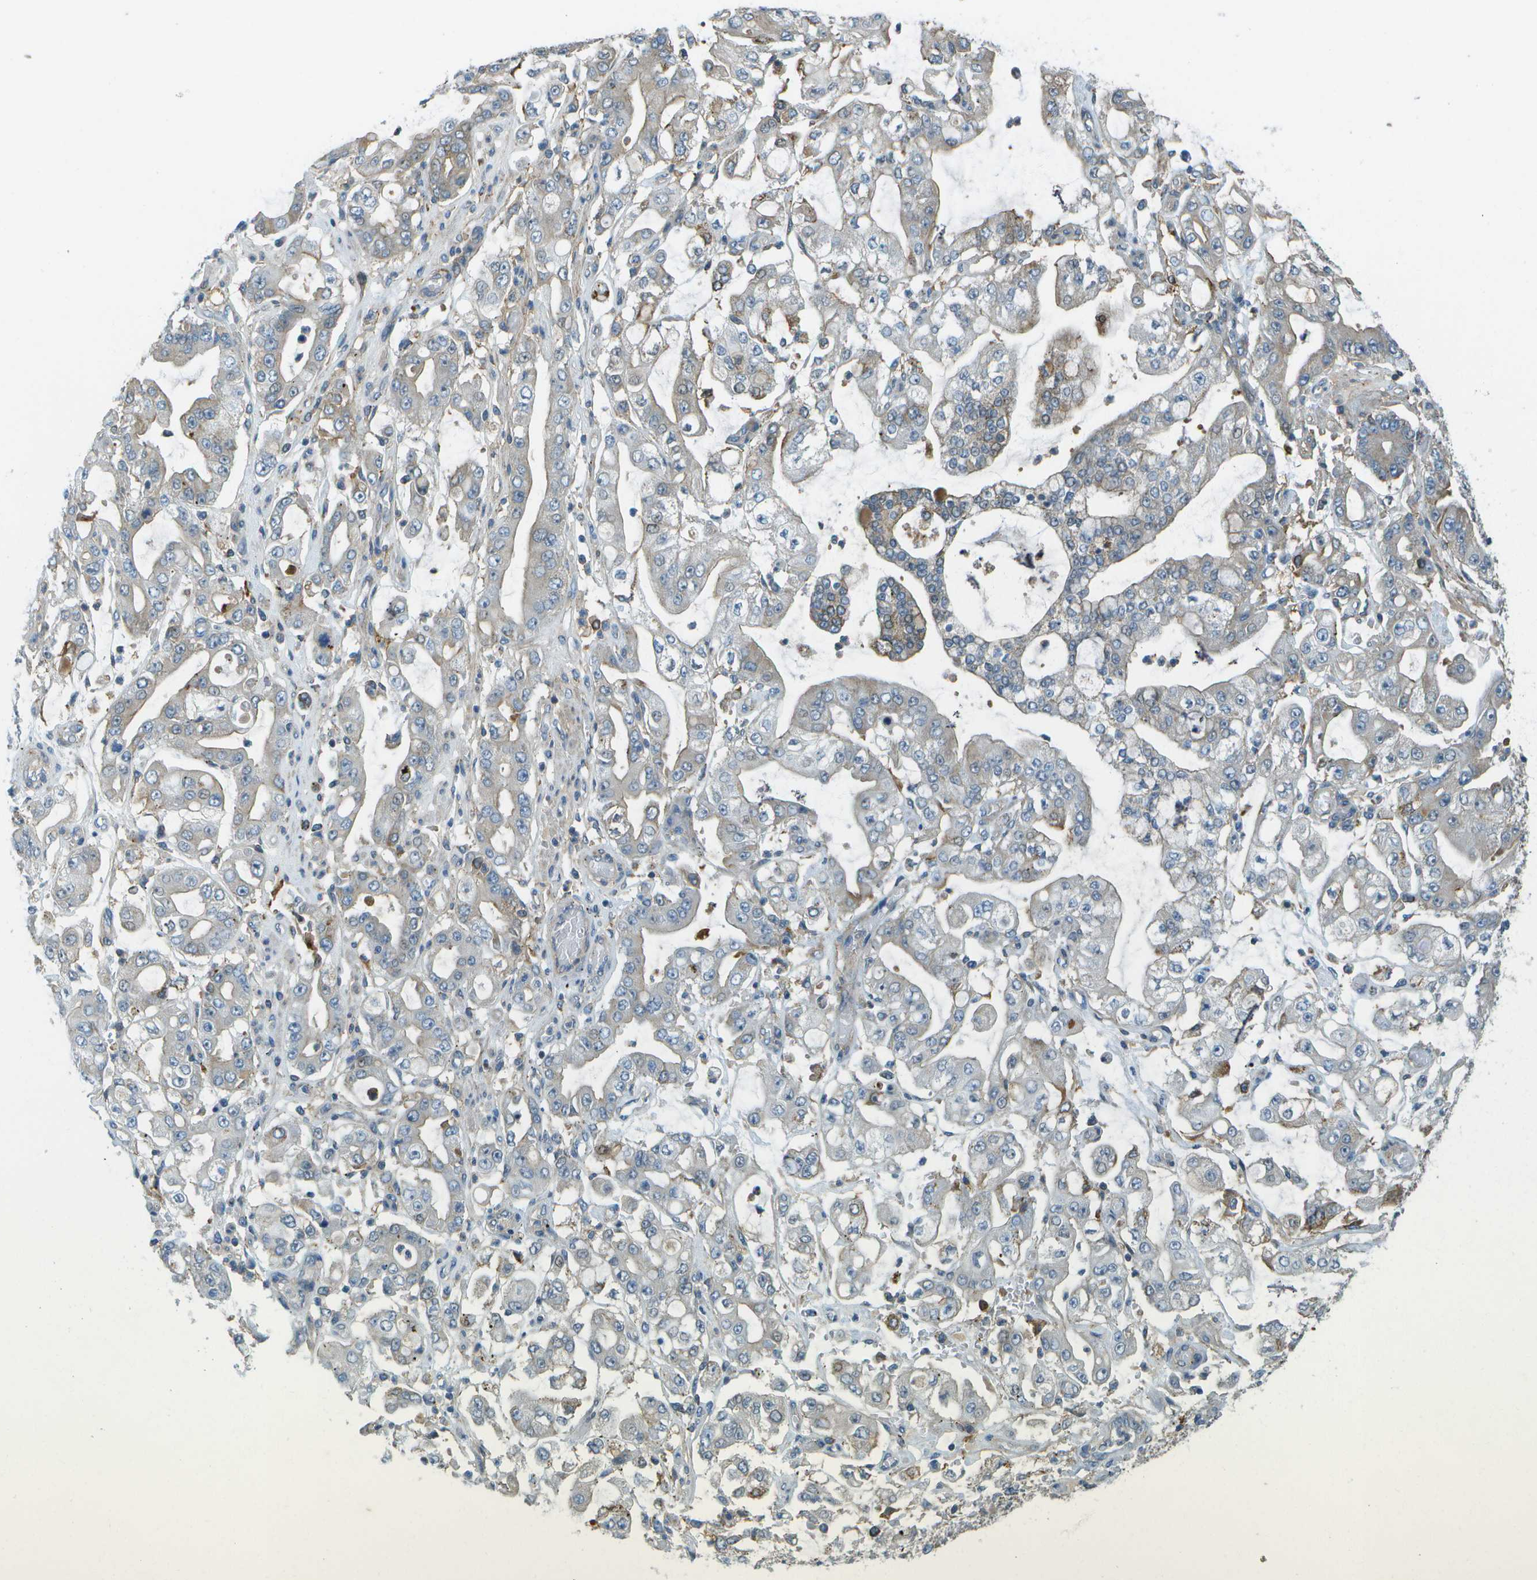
{"staining": {"intensity": "weak", "quantity": "25%-75%", "location": "cytoplasmic/membranous"}, "tissue": "stomach cancer", "cell_type": "Tumor cells", "image_type": "cancer", "snomed": [{"axis": "morphology", "description": "Adenocarcinoma, NOS"}, {"axis": "topography", "description": "Stomach"}], "caption": "This histopathology image displays IHC staining of adenocarcinoma (stomach), with low weak cytoplasmic/membranous expression in approximately 25%-75% of tumor cells.", "gene": "LRRC66", "patient": {"sex": "male", "age": 76}}